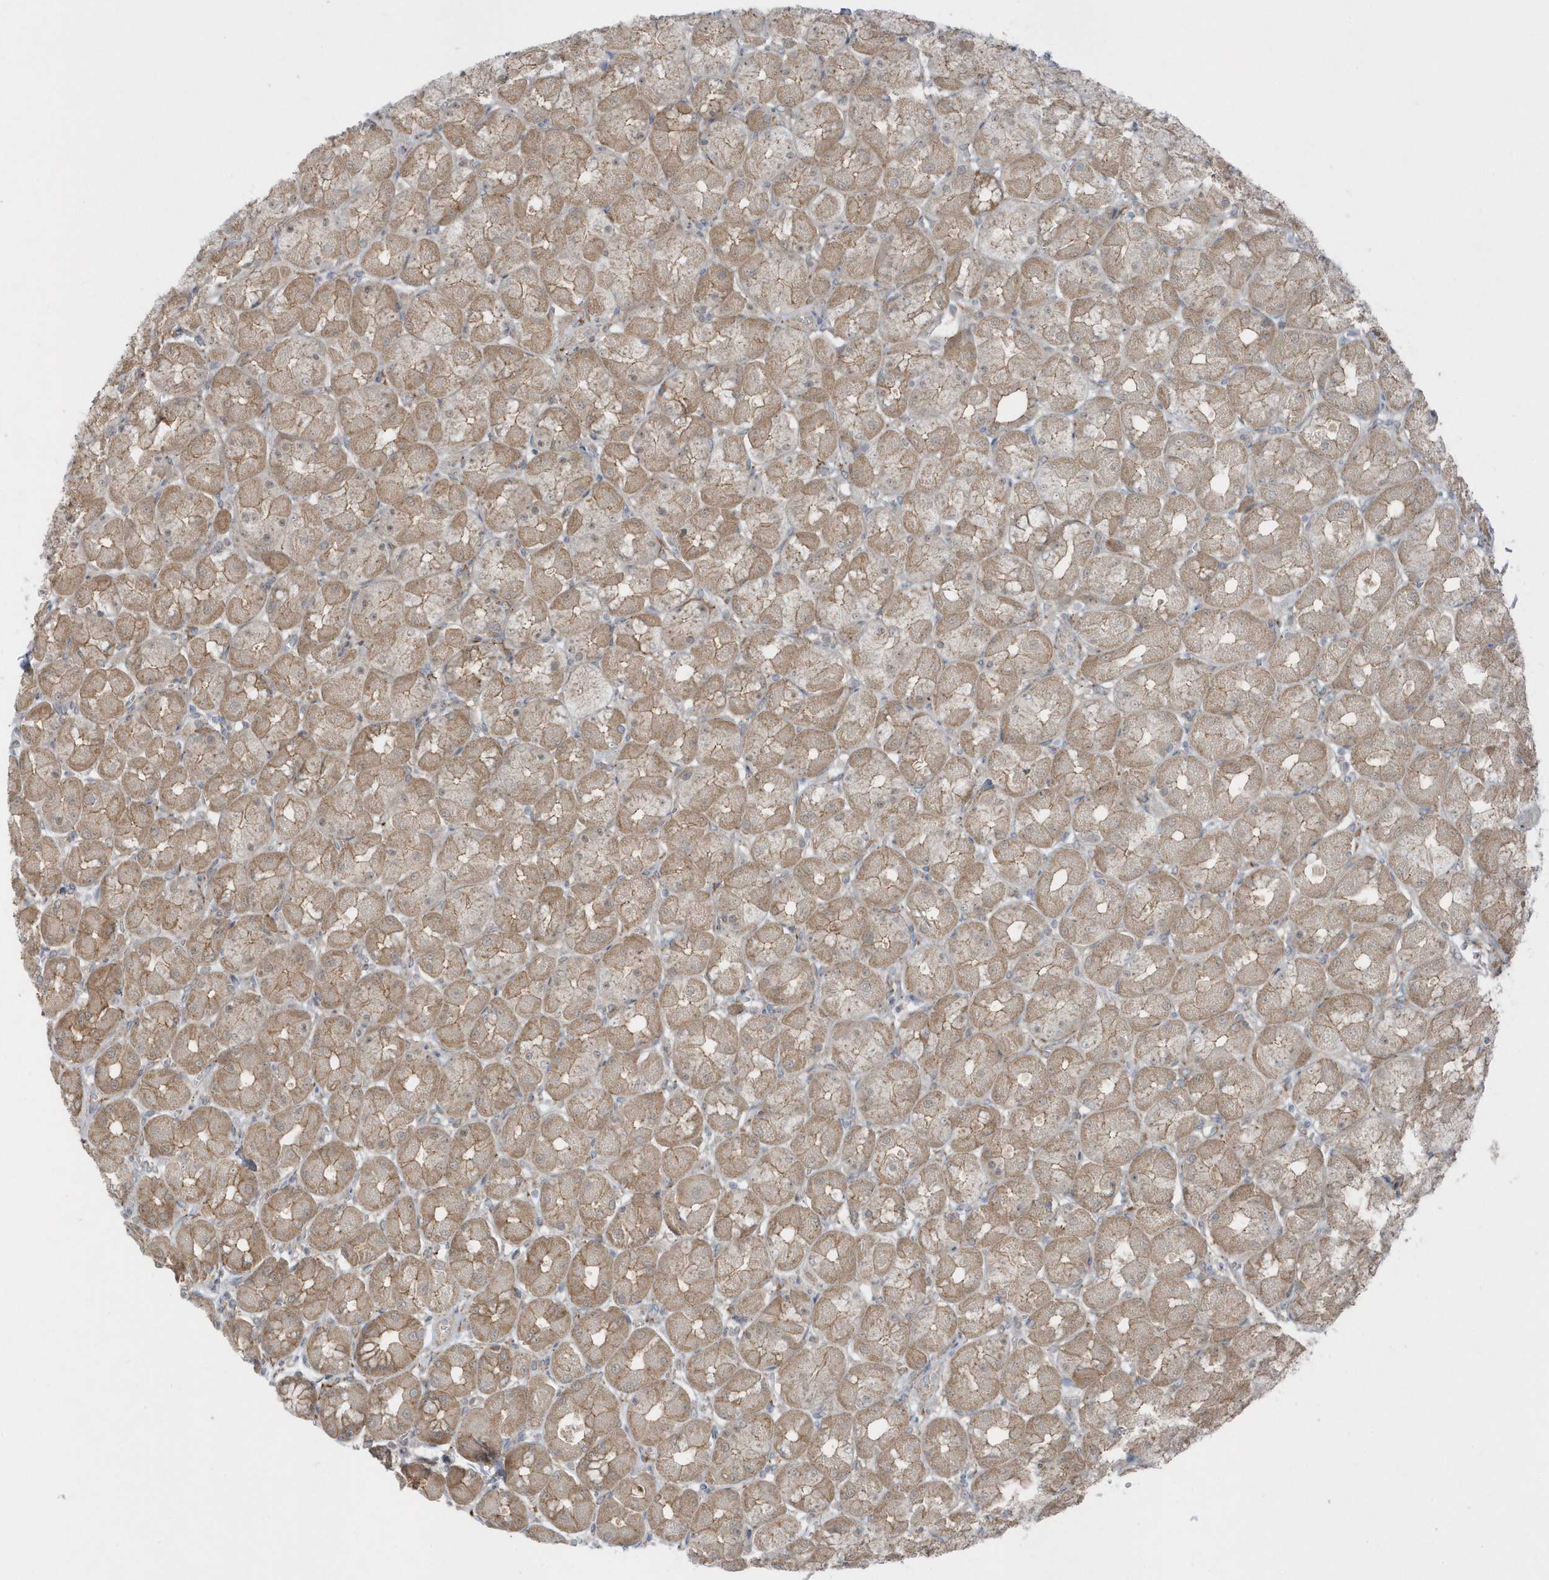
{"staining": {"intensity": "strong", "quantity": "25%-75%", "location": "cytoplasmic/membranous"}, "tissue": "stomach", "cell_type": "Glandular cells", "image_type": "normal", "snomed": [{"axis": "morphology", "description": "Normal tissue, NOS"}, {"axis": "topography", "description": "Stomach, upper"}], "caption": "Benign stomach exhibits strong cytoplasmic/membranous expression in about 25%-75% of glandular cells, visualized by immunohistochemistry. The staining is performed using DAB brown chromogen to label protein expression. The nuclei are counter-stained blue using hematoxylin.", "gene": "PARD3B", "patient": {"sex": "female", "age": 56}}